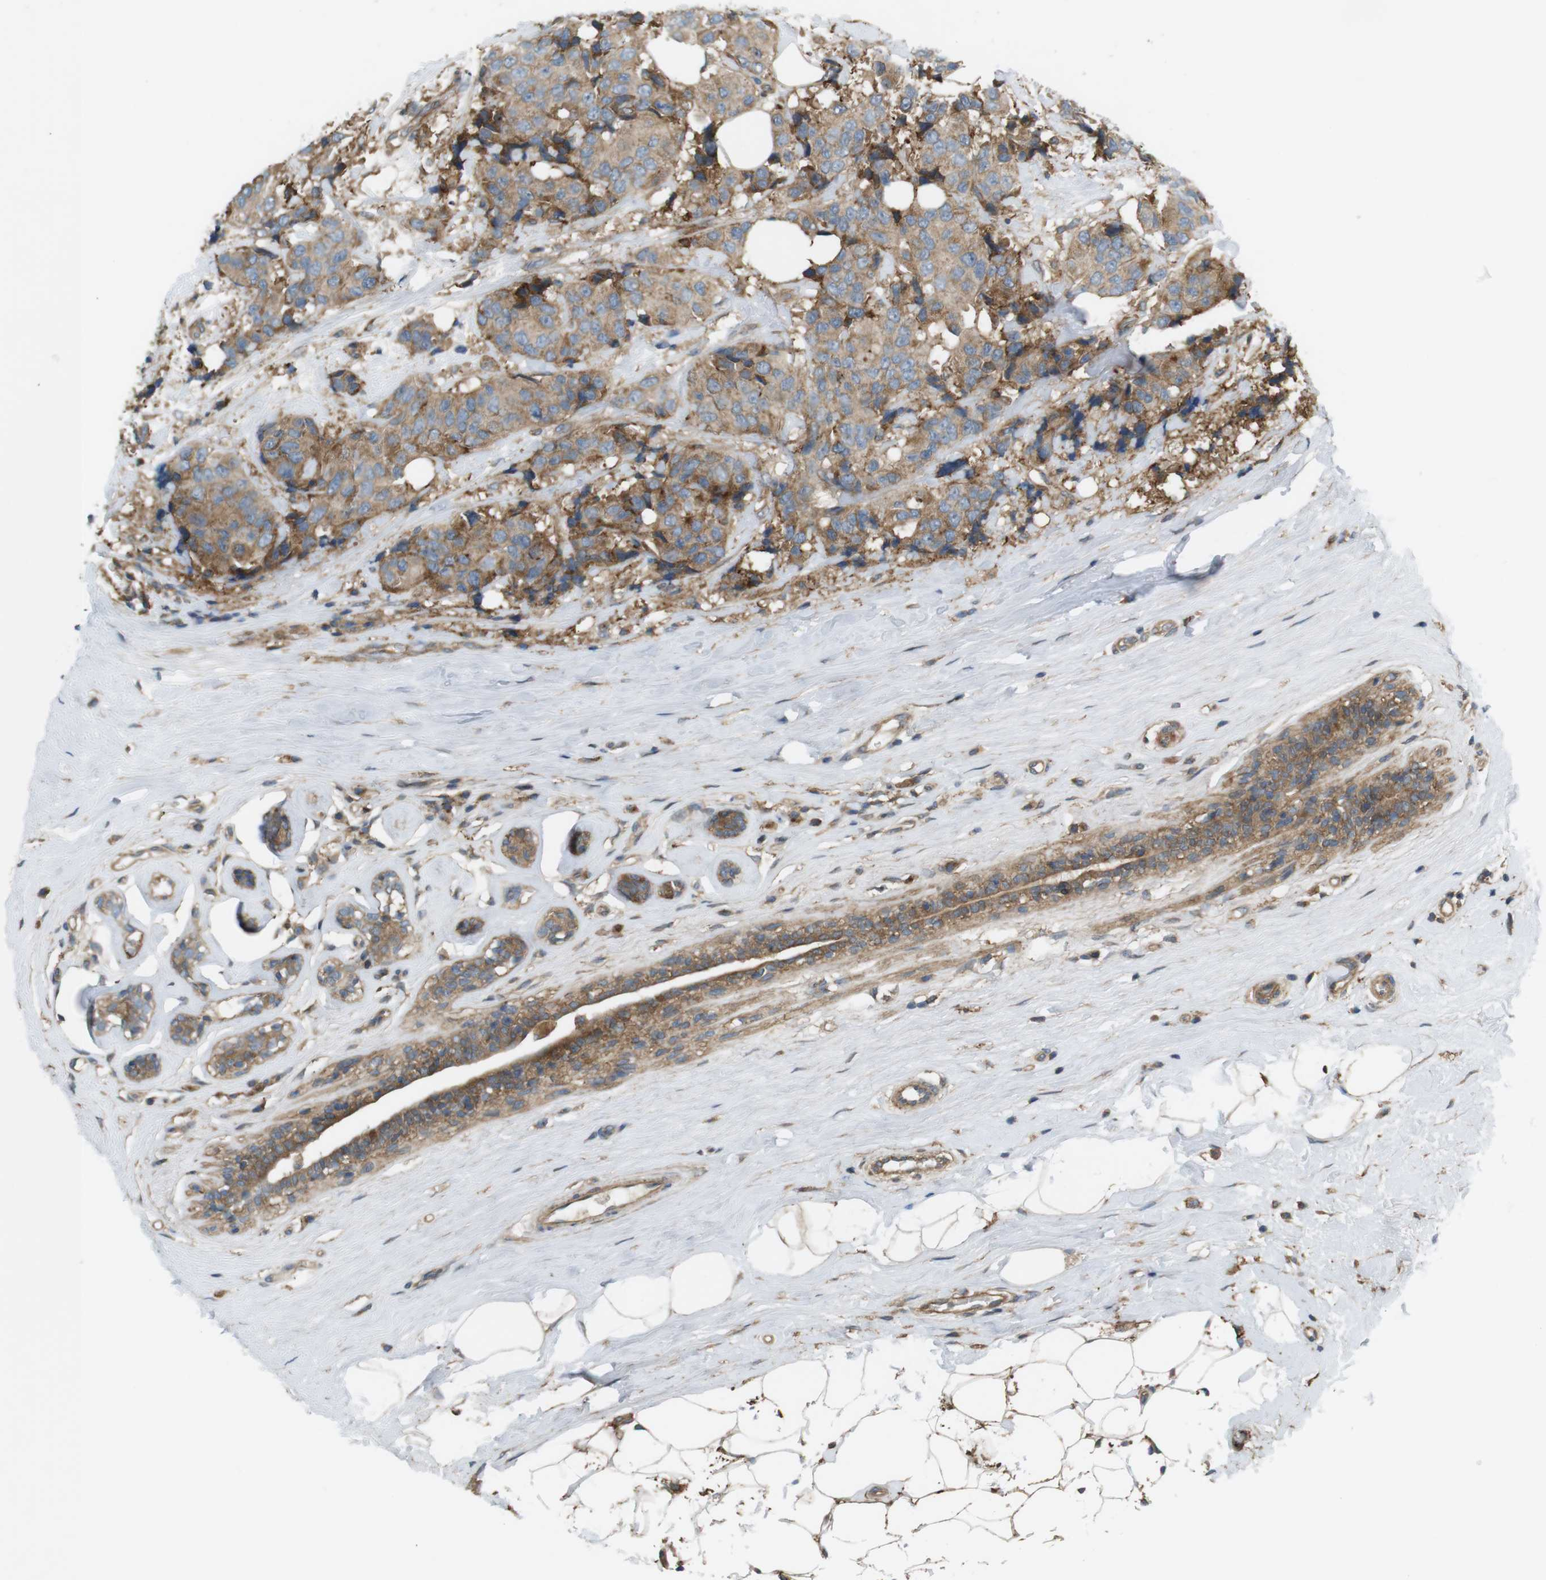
{"staining": {"intensity": "moderate", "quantity": ">75%", "location": "cytoplasmic/membranous"}, "tissue": "breast cancer", "cell_type": "Tumor cells", "image_type": "cancer", "snomed": [{"axis": "morphology", "description": "Normal tissue, NOS"}, {"axis": "morphology", "description": "Duct carcinoma"}, {"axis": "topography", "description": "Breast"}], "caption": "Moderate cytoplasmic/membranous protein expression is present in approximately >75% of tumor cells in infiltrating ductal carcinoma (breast).", "gene": "DDAH2", "patient": {"sex": "female", "age": 39}}